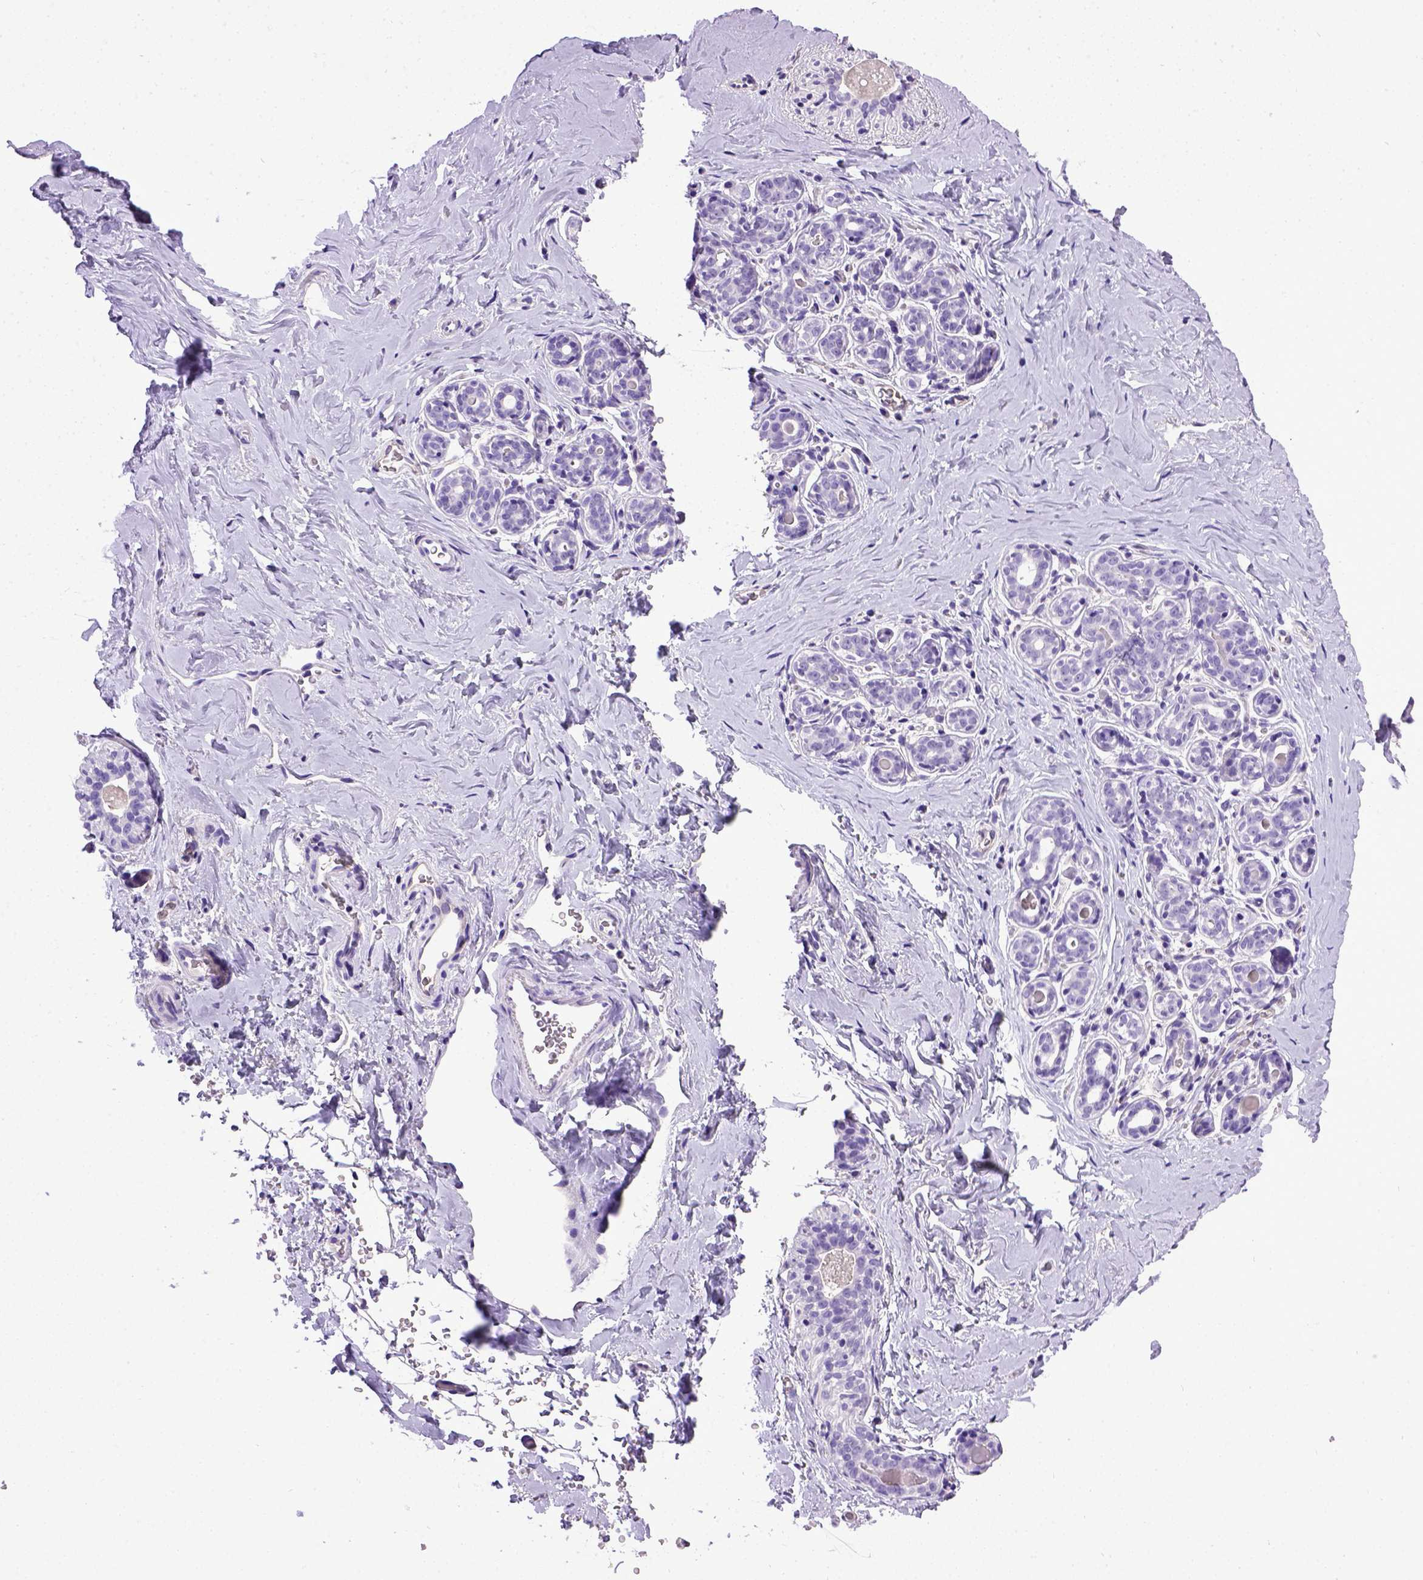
{"staining": {"intensity": "negative", "quantity": "none", "location": "none"}, "tissue": "breast", "cell_type": "Adipocytes", "image_type": "normal", "snomed": [{"axis": "morphology", "description": "Normal tissue, NOS"}, {"axis": "topography", "description": "Skin"}, {"axis": "topography", "description": "Breast"}], "caption": "Protein analysis of normal breast shows no significant expression in adipocytes.", "gene": "ENG", "patient": {"sex": "female", "age": 43}}